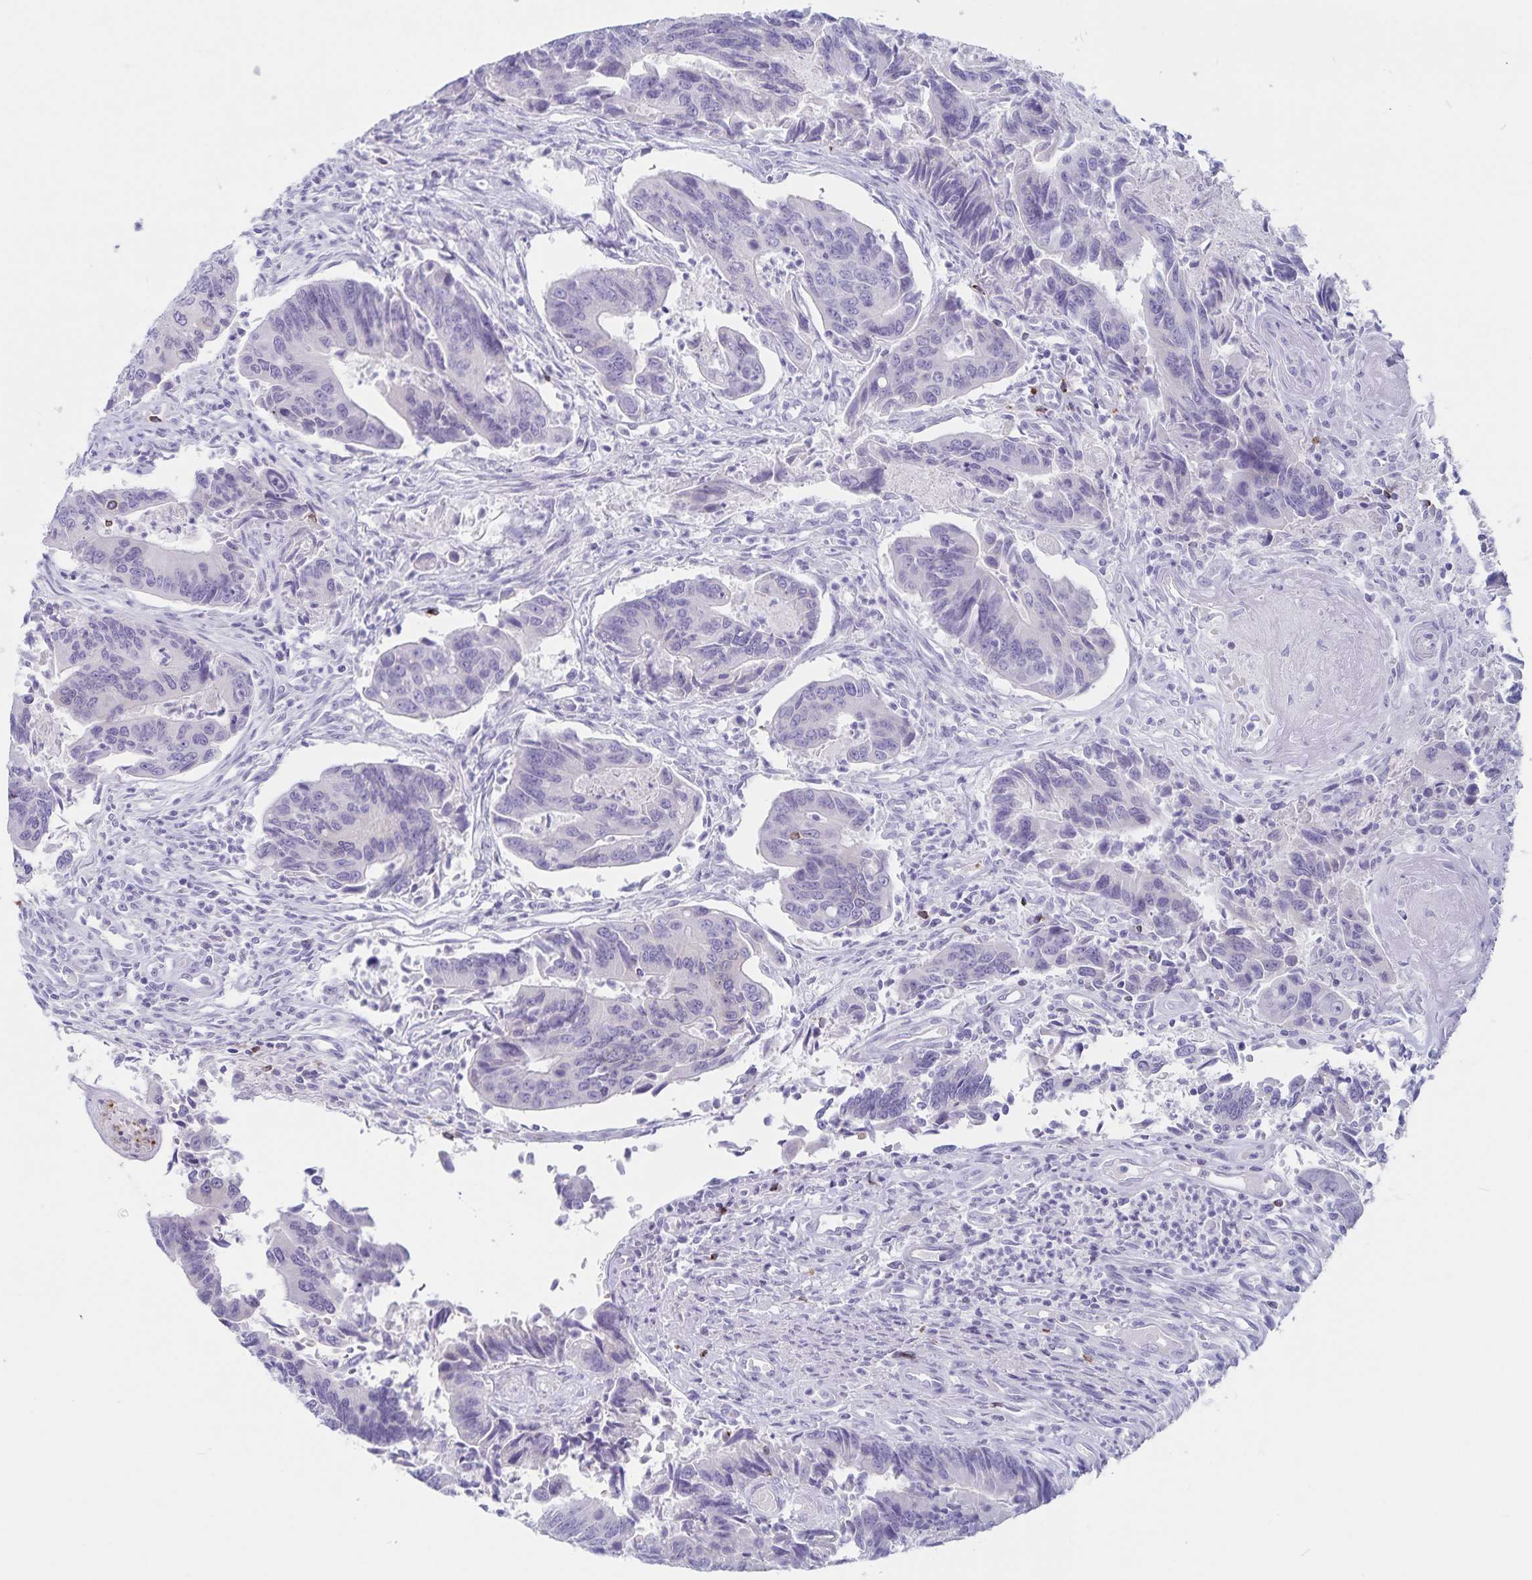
{"staining": {"intensity": "negative", "quantity": "none", "location": "none"}, "tissue": "colorectal cancer", "cell_type": "Tumor cells", "image_type": "cancer", "snomed": [{"axis": "morphology", "description": "Adenocarcinoma, NOS"}, {"axis": "topography", "description": "Colon"}], "caption": "Tumor cells show no significant expression in colorectal cancer (adenocarcinoma).", "gene": "GNLY", "patient": {"sex": "female", "age": 67}}